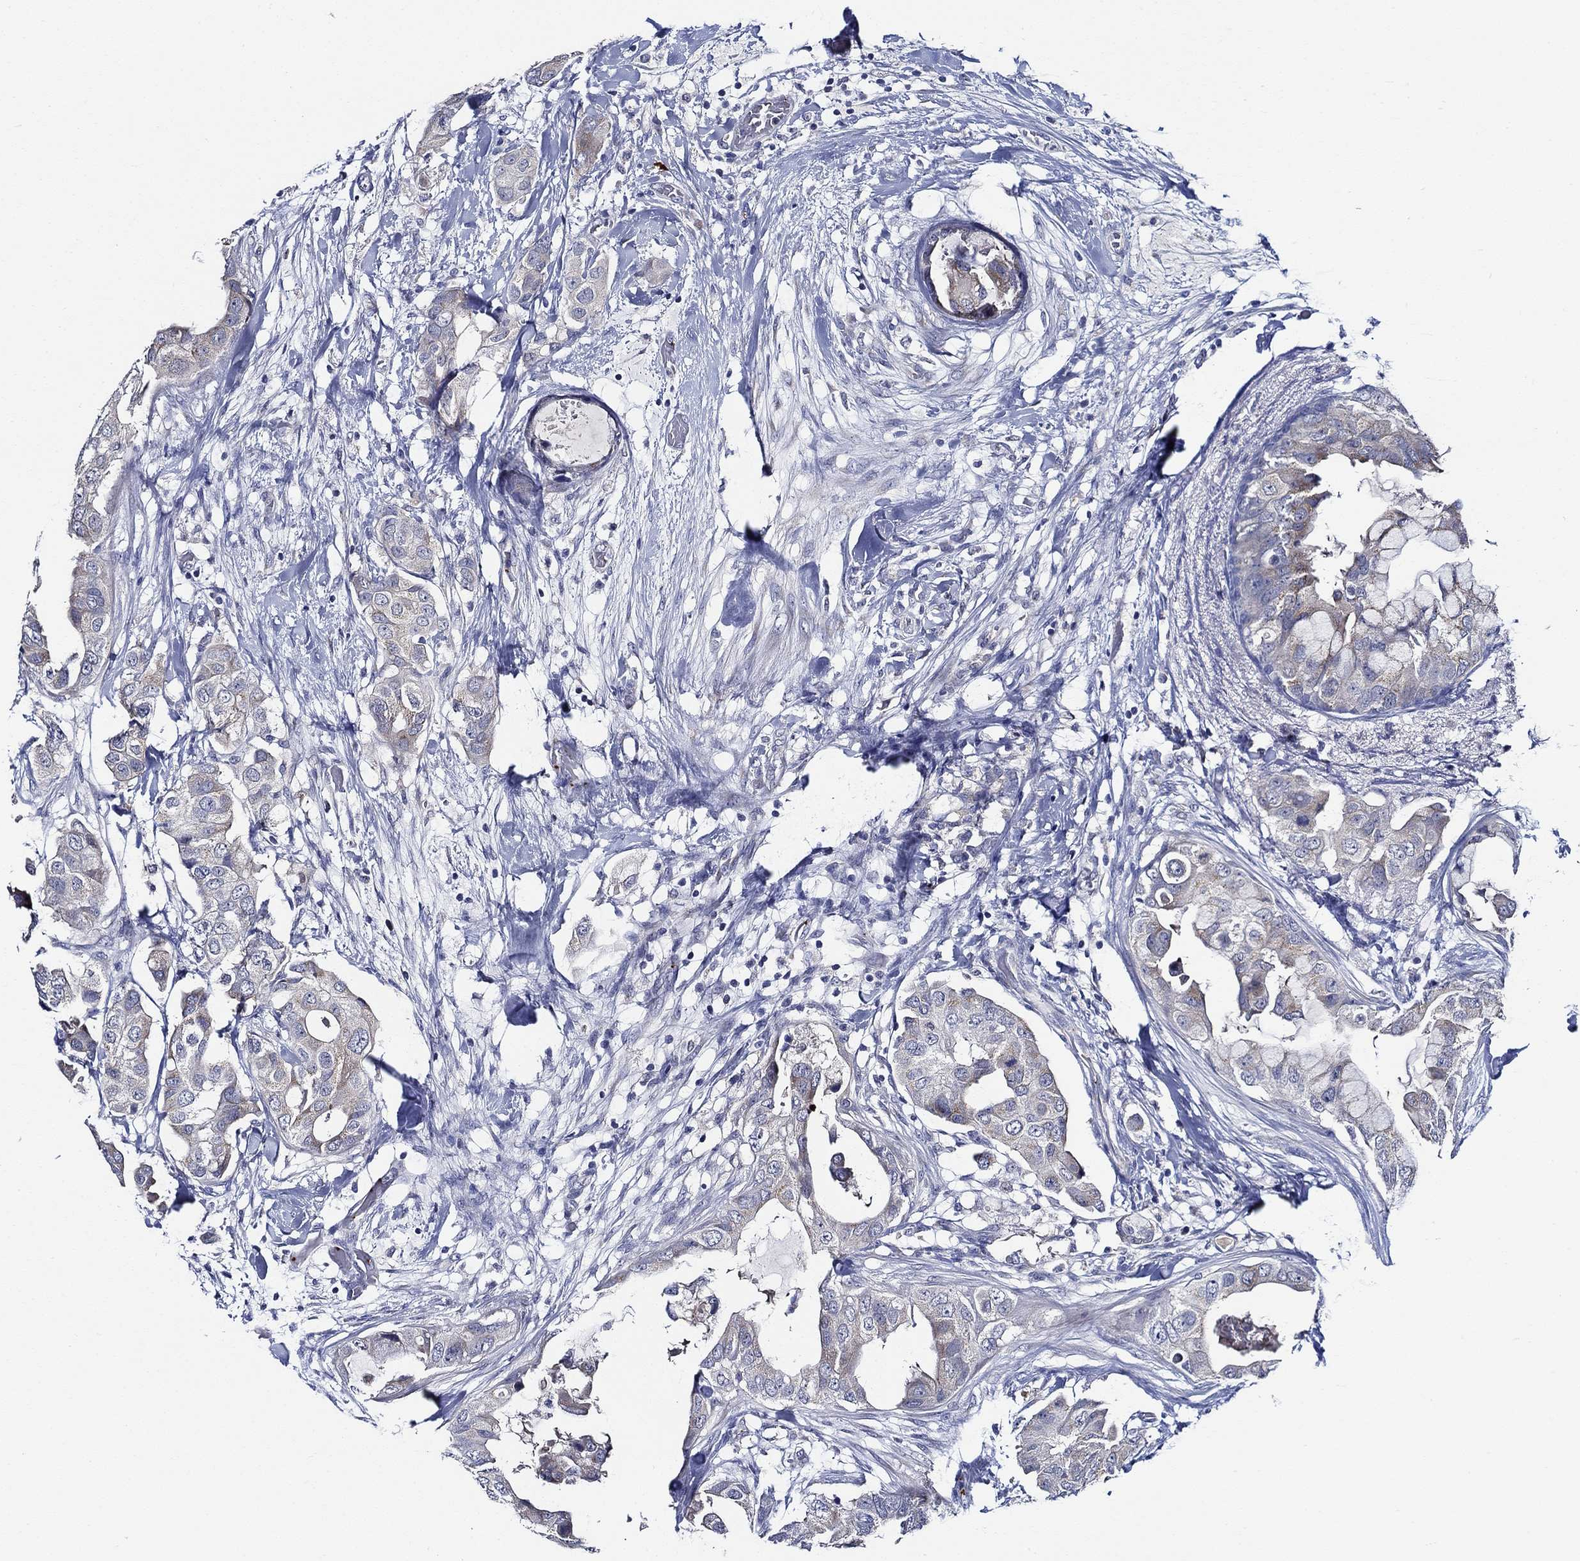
{"staining": {"intensity": "weak", "quantity": "<25%", "location": "cytoplasmic/membranous"}, "tissue": "breast cancer", "cell_type": "Tumor cells", "image_type": "cancer", "snomed": [{"axis": "morphology", "description": "Normal tissue, NOS"}, {"axis": "morphology", "description": "Duct carcinoma"}, {"axis": "topography", "description": "Breast"}], "caption": "IHC image of human invasive ductal carcinoma (breast) stained for a protein (brown), which demonstrates no staining in tumor cells. (Stains: DAB immunohistochemistry (IHC) with hematoxylin counter stain, Microscopy: brightfield microscopy at high magnification).", "gene": "ALOX12", "patient": {"sex": "female", "age": 40}}